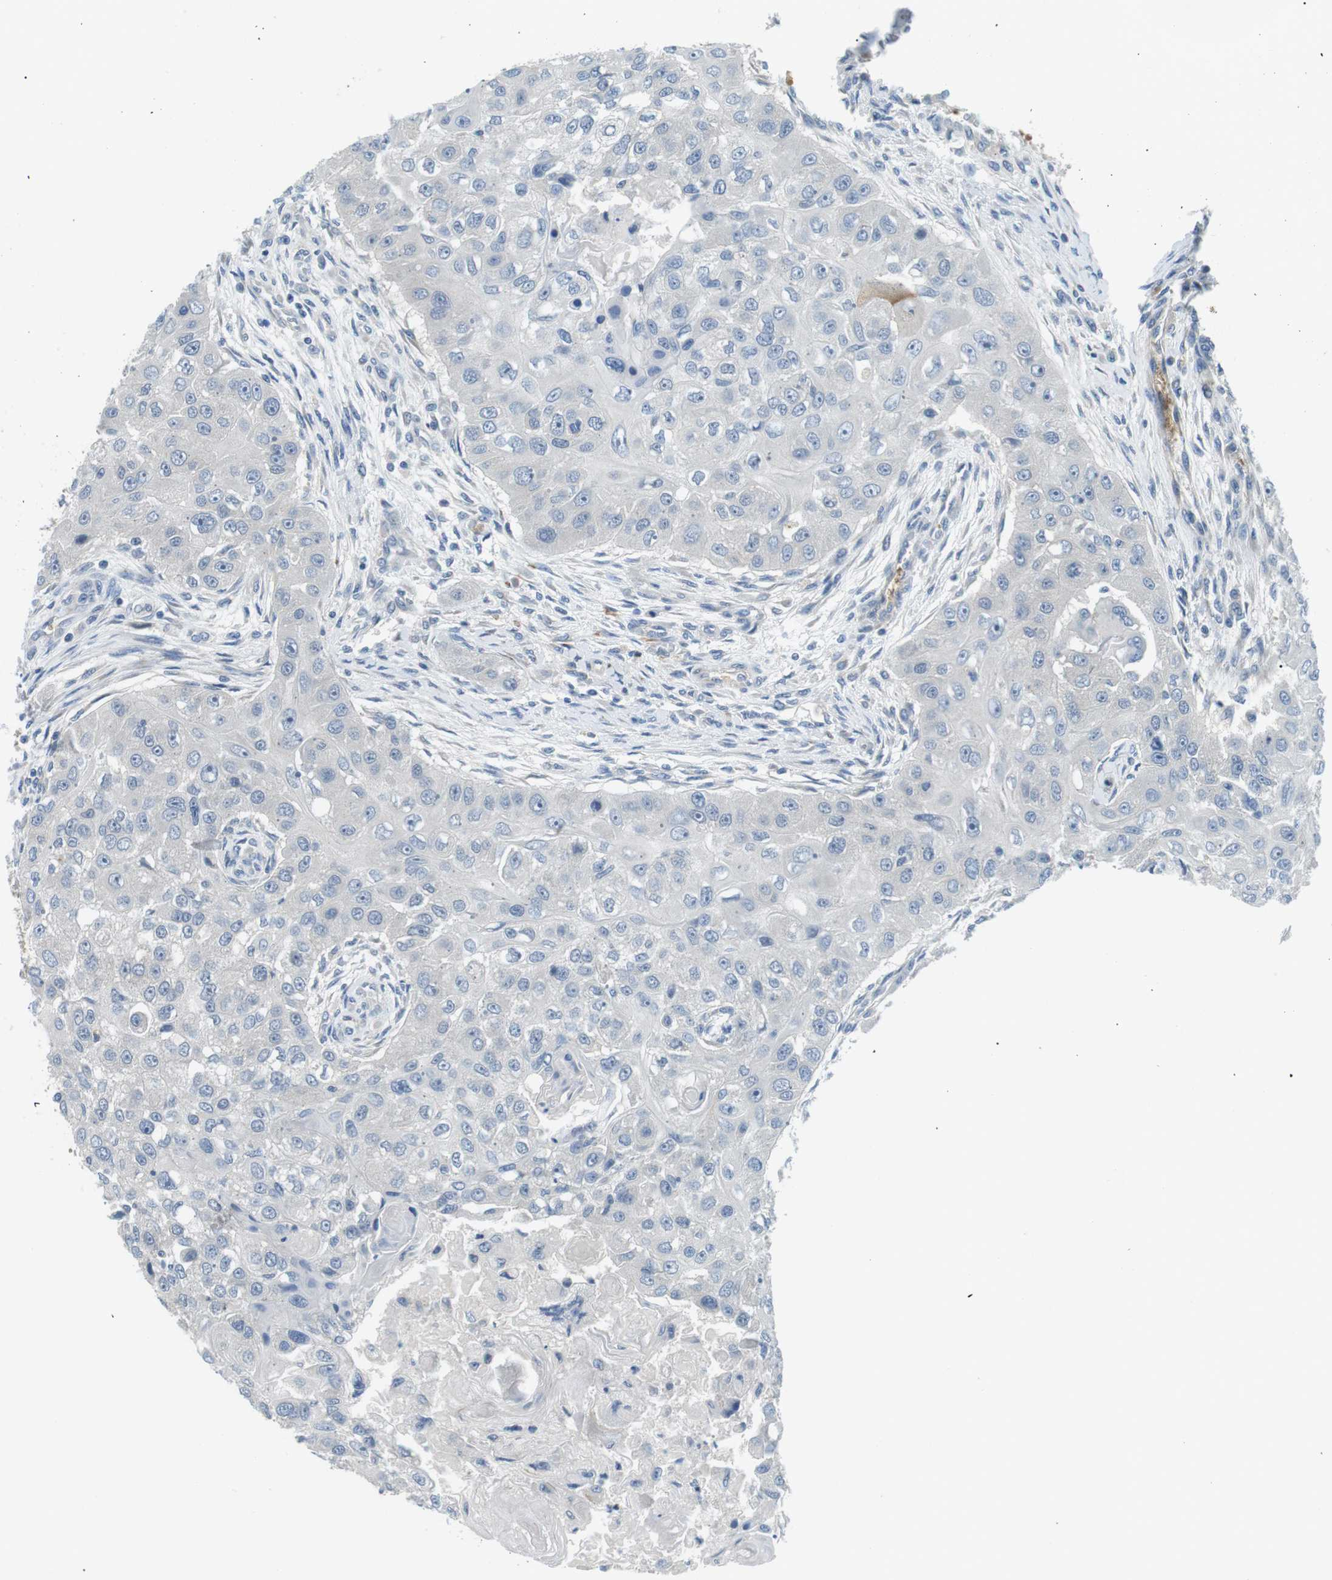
{"staining": {"intensity": "negative", "quantity": "none", "location": "none"}, "tissue": "head and neck cancer", "cell_type": "Tumor cells", "image_type": "cancer", "snomed": [{"axis": "morphology", "description": "Normal tissue, NOS"}, {"axis": "morphology", "description": "Squamous cell carcinoma, NOS"}, {"axis": "topography", "description": "Skeletal muscle"}, {"axis": "topography", "description": "Head-Neck"}], "caption": "Immunohistochemical staining of human head and neck squamous cell carcinoma shows no significant expression in tumor cells.", "gene": "WSCD1", "patient": {"sex": "male", "age": 51}}